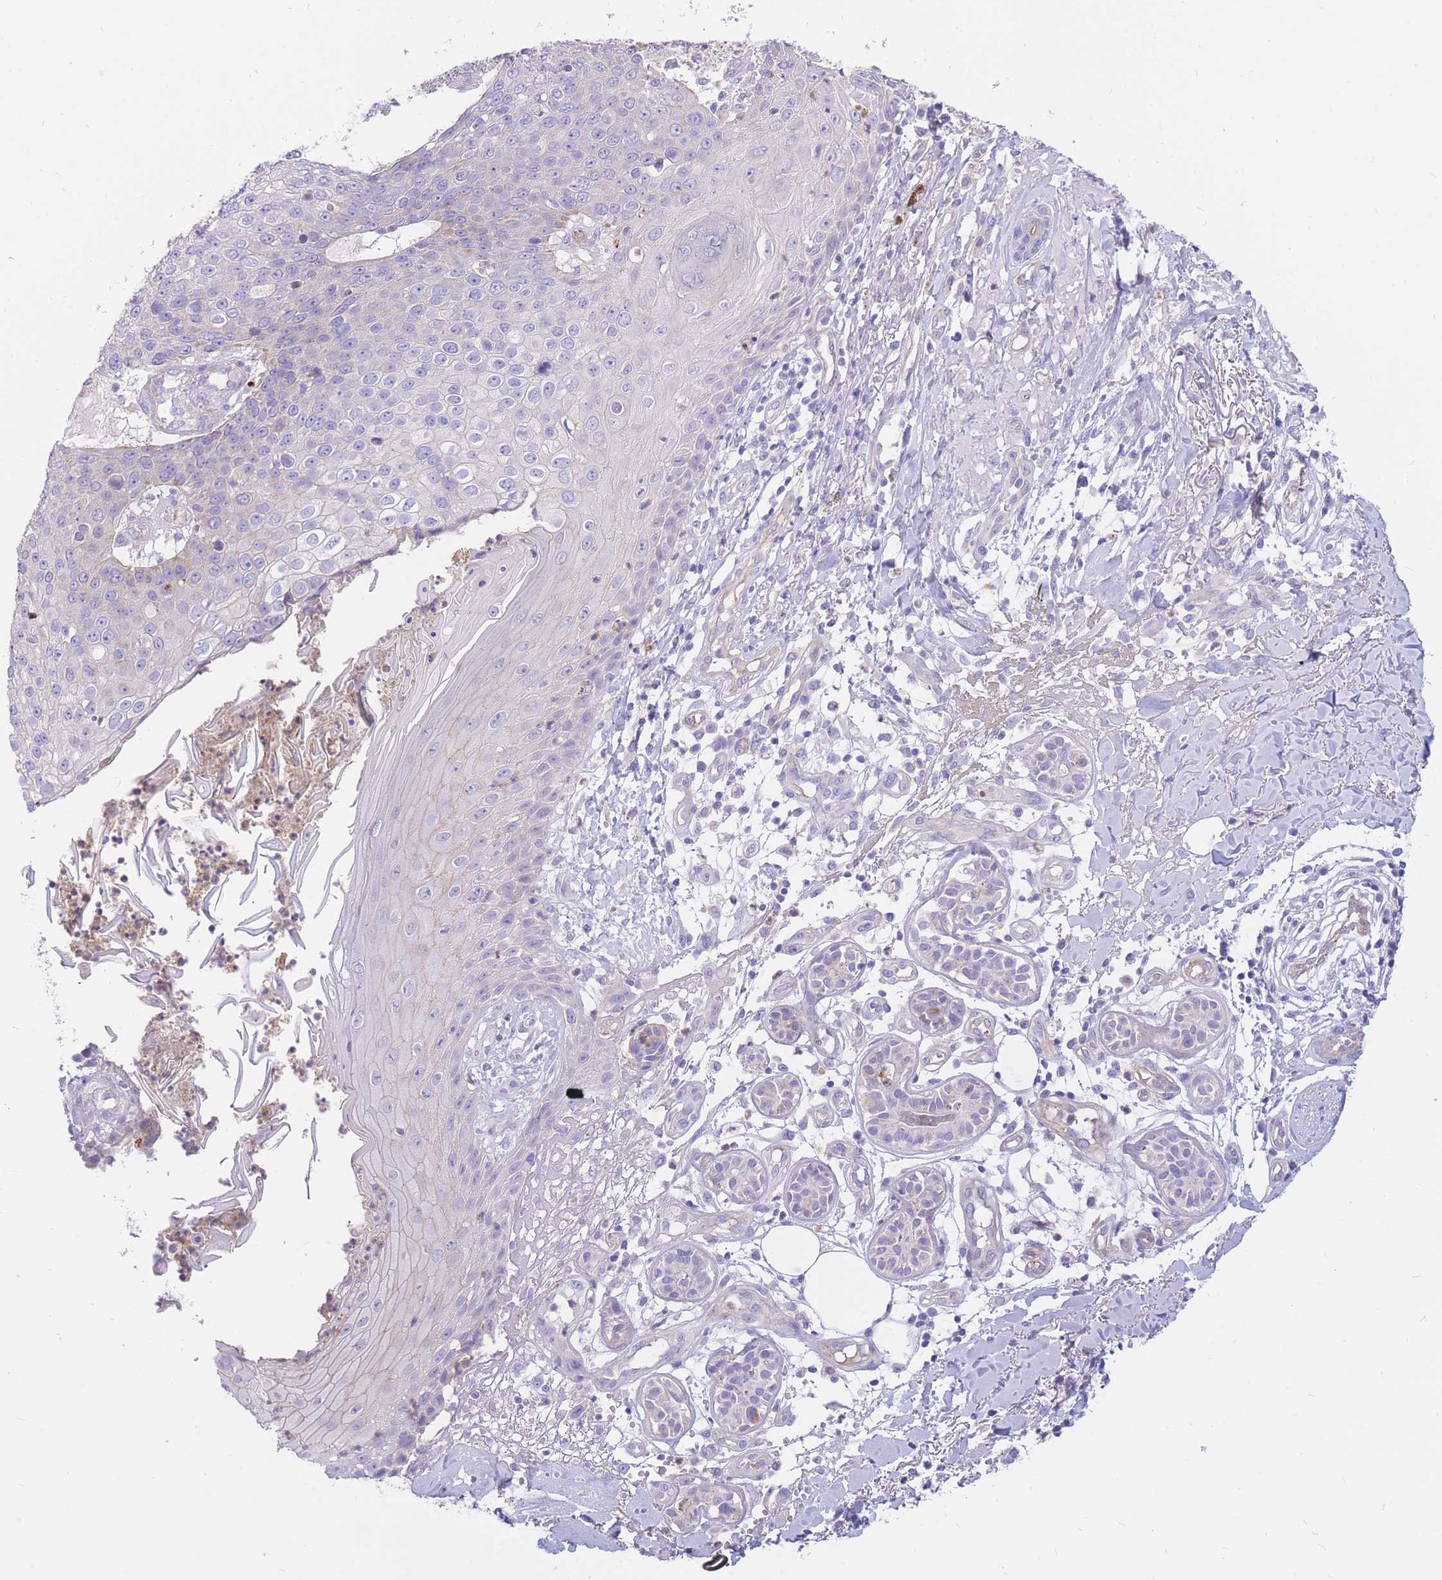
{"staining": {"intensity": "negative", "quantity": "none", "location": "none"}, "tissue": "skin cancer", "cell_type": "Tumor cells", "image_type": "cancer", "snomed": [{"axis": "morphology", "description": "Squamous cell carcinoma, NOS"}, {"axis": "topography", "description": "Skin"}], "caption": "Micrograph shows no significant protein positivity in tumor cells of skin cancer (squamous cell carcinoma).", "gene": "SULT1A1", "patient": {"sex": "male", "age": 71}}